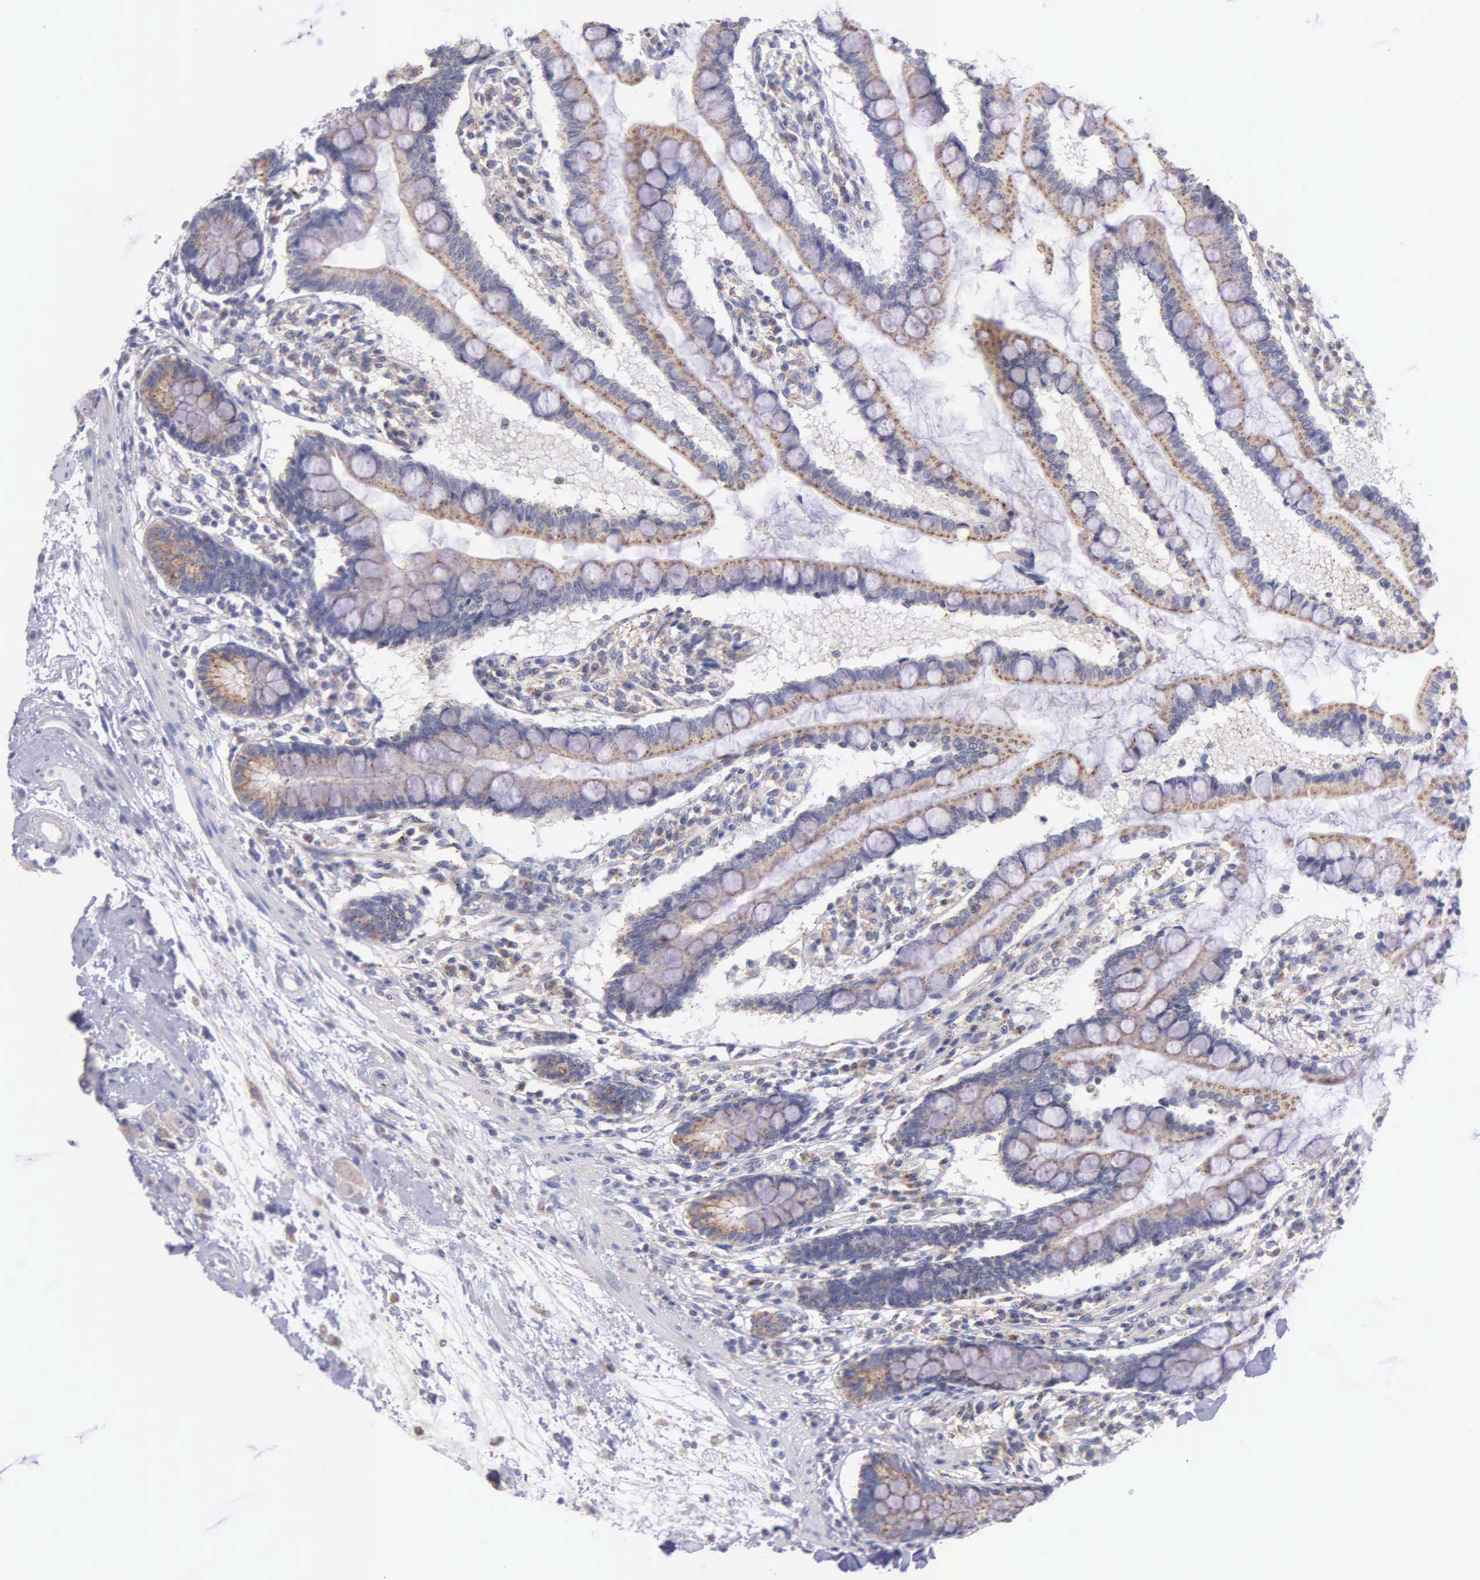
{"staining": {"intensity": "weak", "quantity": ">75%", "location": "cytoplasmic/membranous"}, "tissue": "small intestine", "cell_type": "Glandular cells", "image_type": "normal", "snomed": [{"axis": "morphology", "description": "Normal tissue, NOS"}, {"axis": "topography", "description": "Small intestine"}], "caption": "The micrograph displays immunohistochemical staining of benign small intestine. There is weak cytoplasmic/membranous staining is identified in approximately >75% of glandular cells.", "gene": "CTAGE15", "patient": {"sex": "female", "age": 51}}